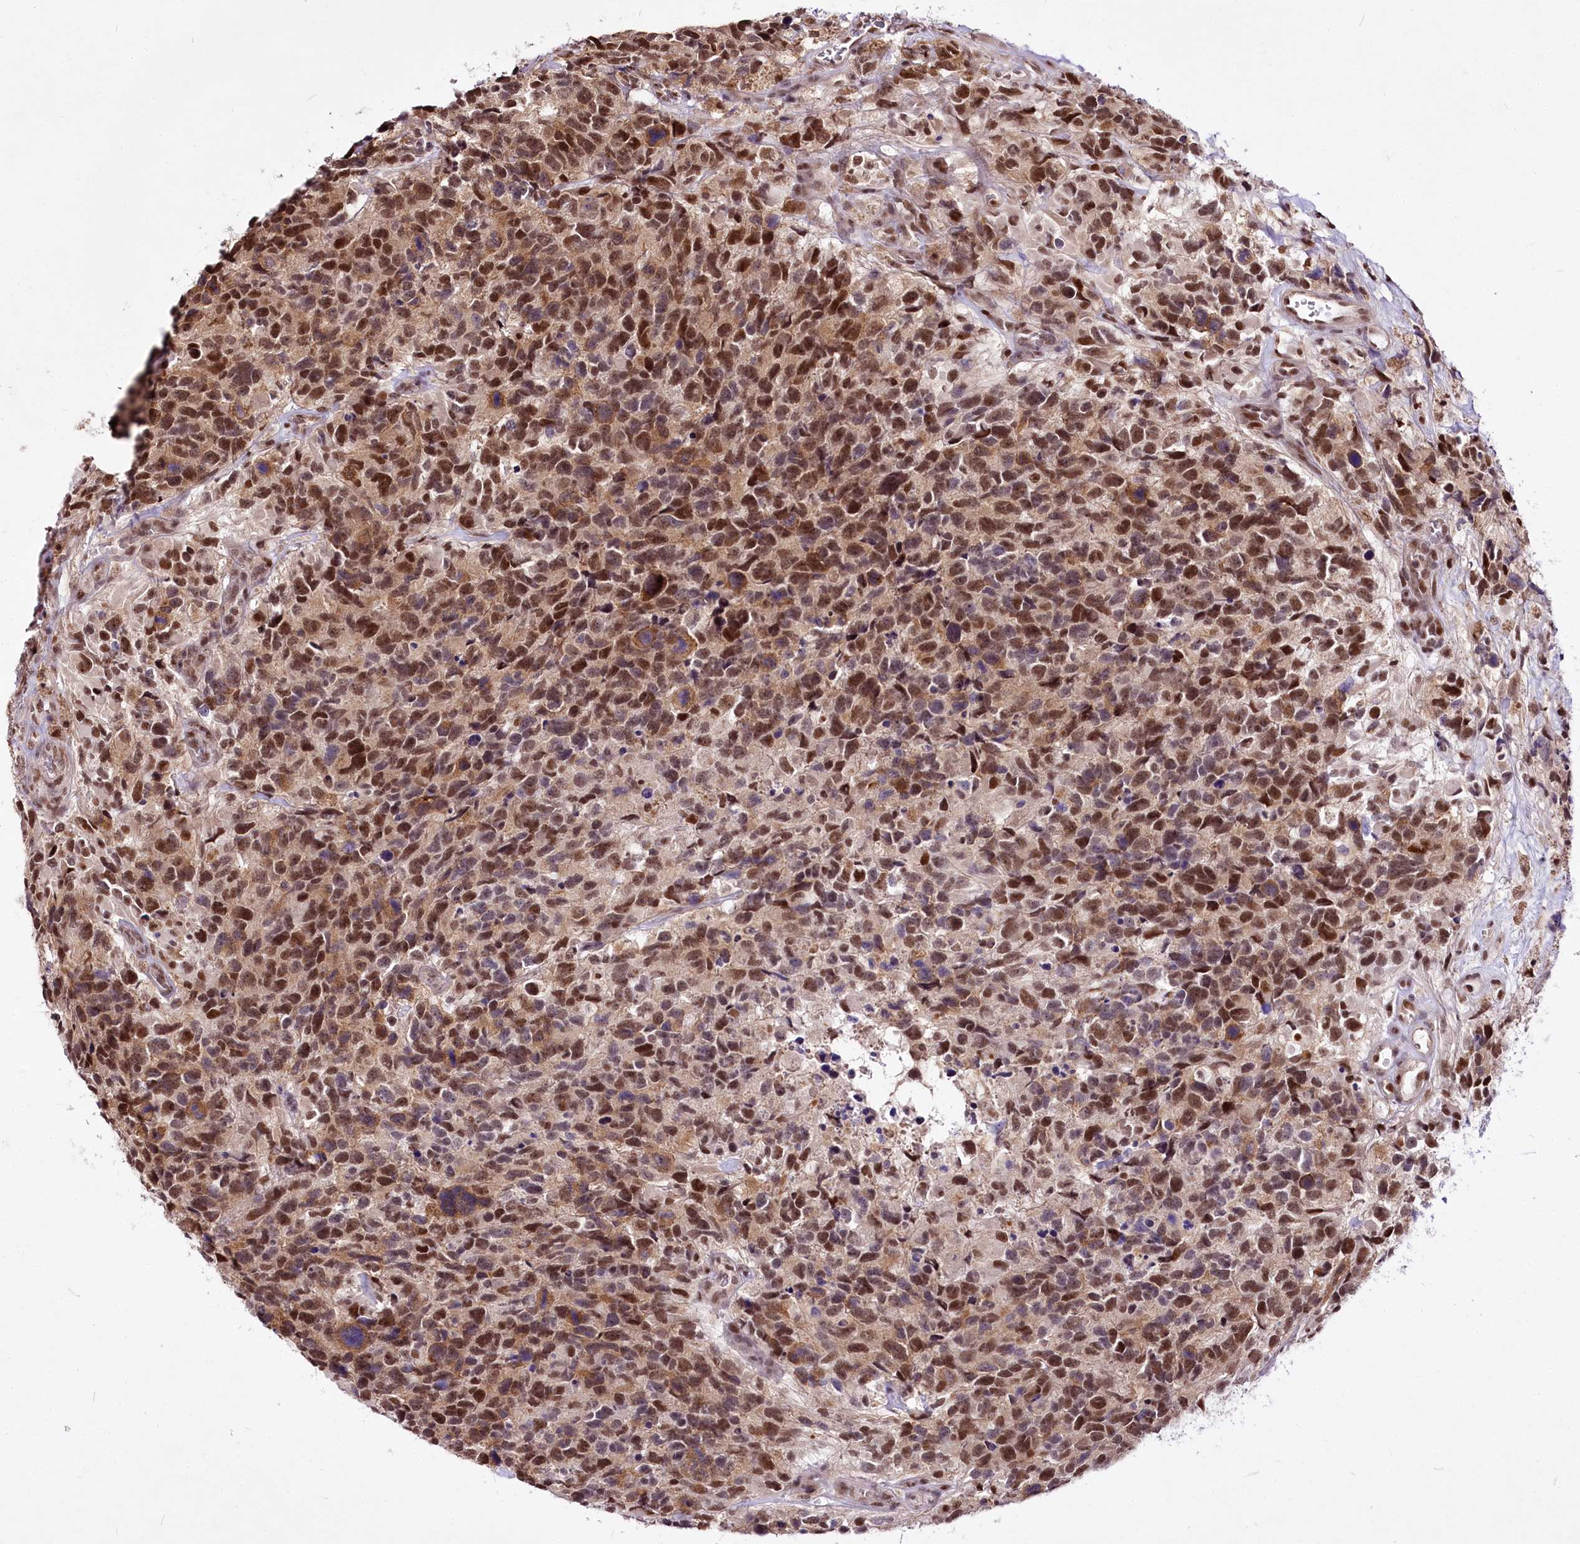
{"staining": {"intensity": "strong", "quantity": ">75%", "location": "cytoplasmic/membranous,nuclear"}, "tissue": "glioma", "cell_type": "Tumor cells", "image_type": "cancer", "snomed": [{"axis": "morphology", "description": "Glioma, malignant, High grade"}, {"axis": "topography", "description": "Brain"}], "caption": "Protein staining of malignant high-grade glioma tissue demonstrates strong cytoplasmic/membranous and nuclear expression in approximately >75% of tumor cells.", "gene": "POLA2", "patient": {"sex": "male", "age": 76}}